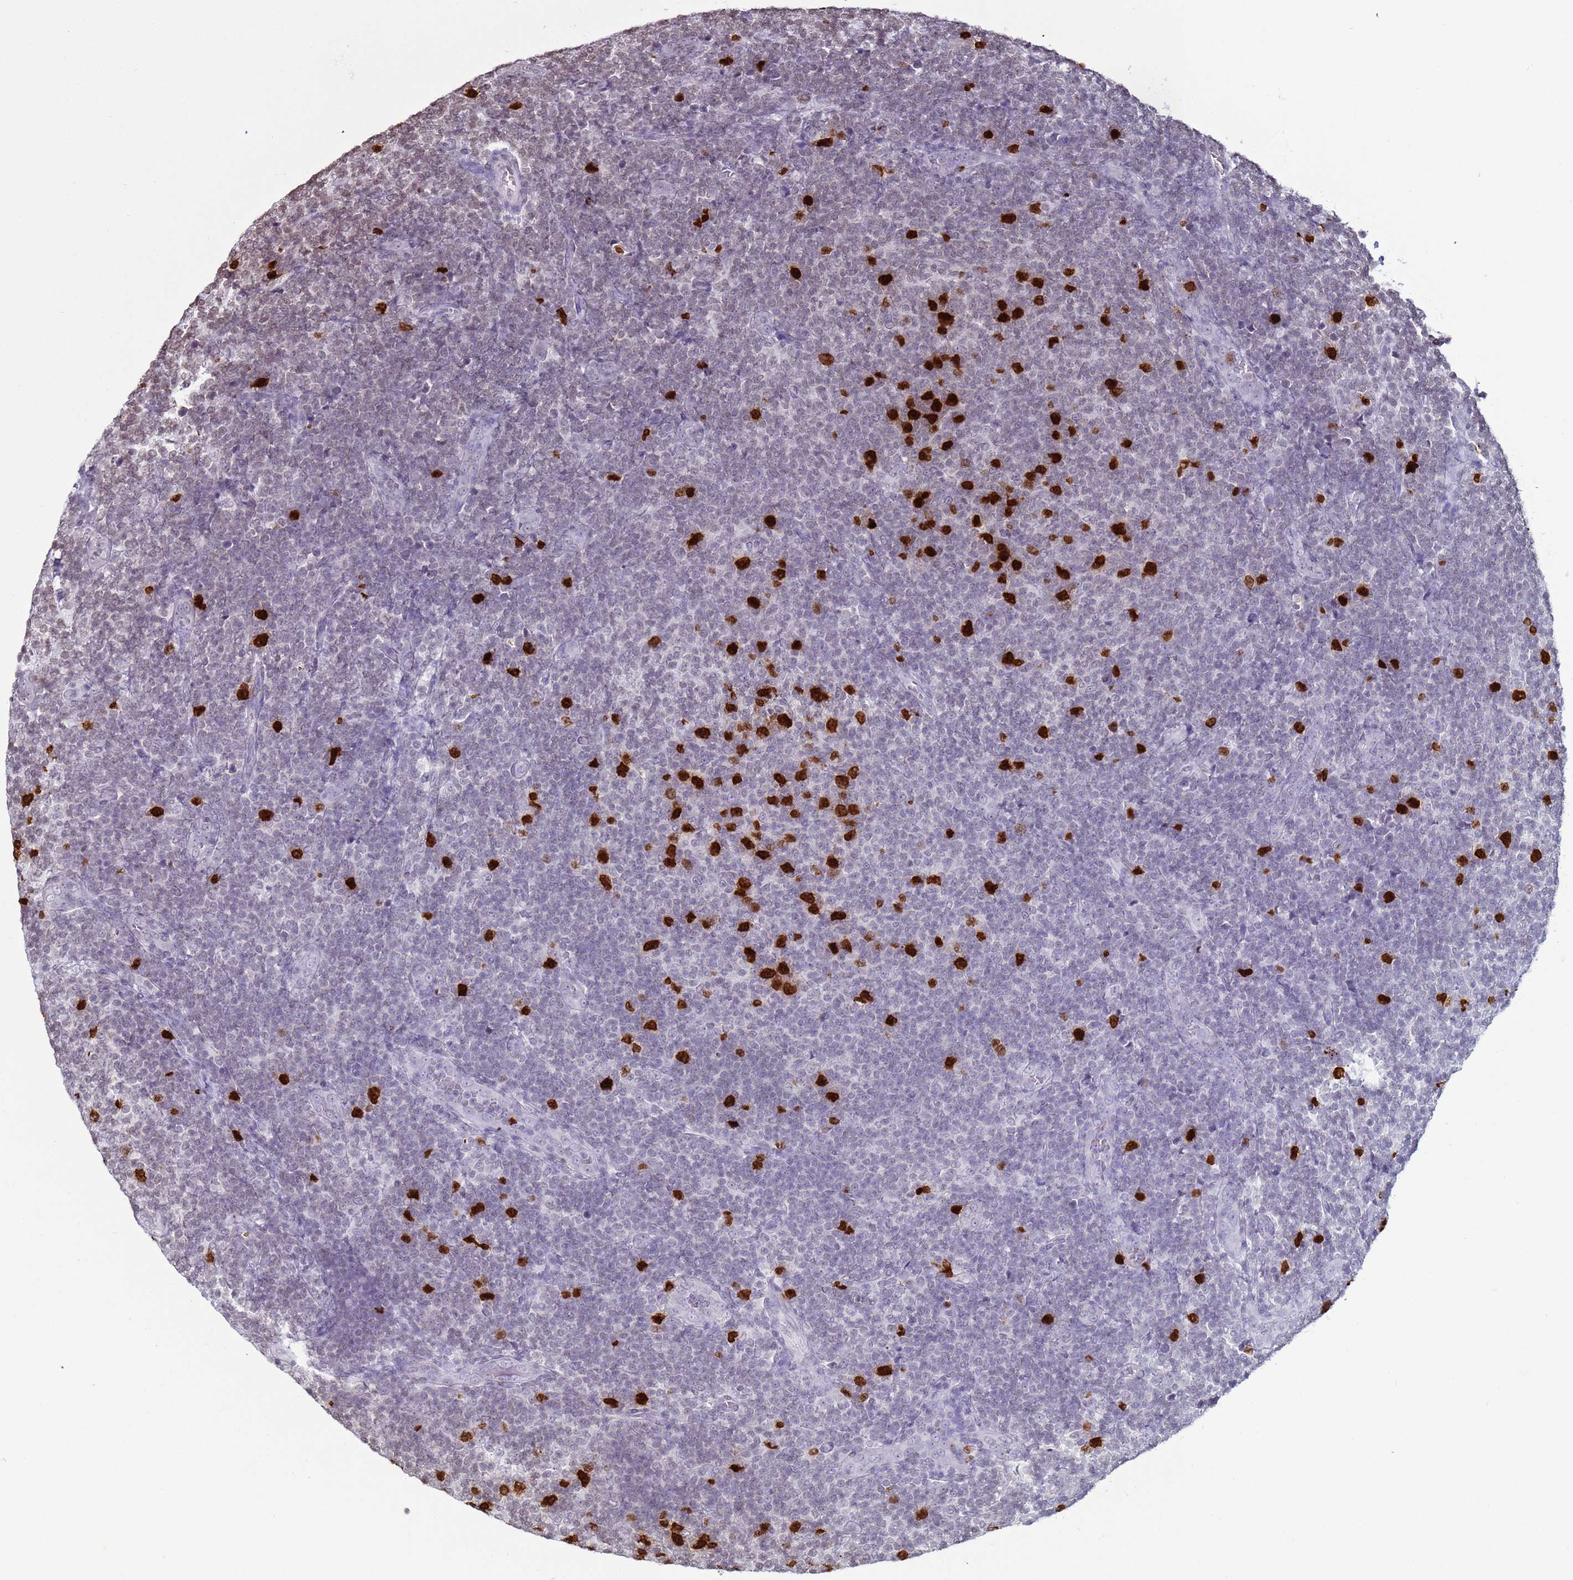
{"staining": {"intensity": "strong", "quantity": "<25%", "location": "nuclear"}, "tissue": "lymphoma", "cell_type": "Tumor cells", "image_type": "cancer", "snomed": [{"axis": "morphology", "description": "Malignant lymphoma, non-Hodgkin's type, Low grade"}, {"axis": "topography", "description": "Lymph node"}], "caption": "Tumor cells reveal strong nuclear staining in approximately <25% of cells in lymphoma.", "gene": "H4C8", "patient": {"sex": "male", "age": 66}}